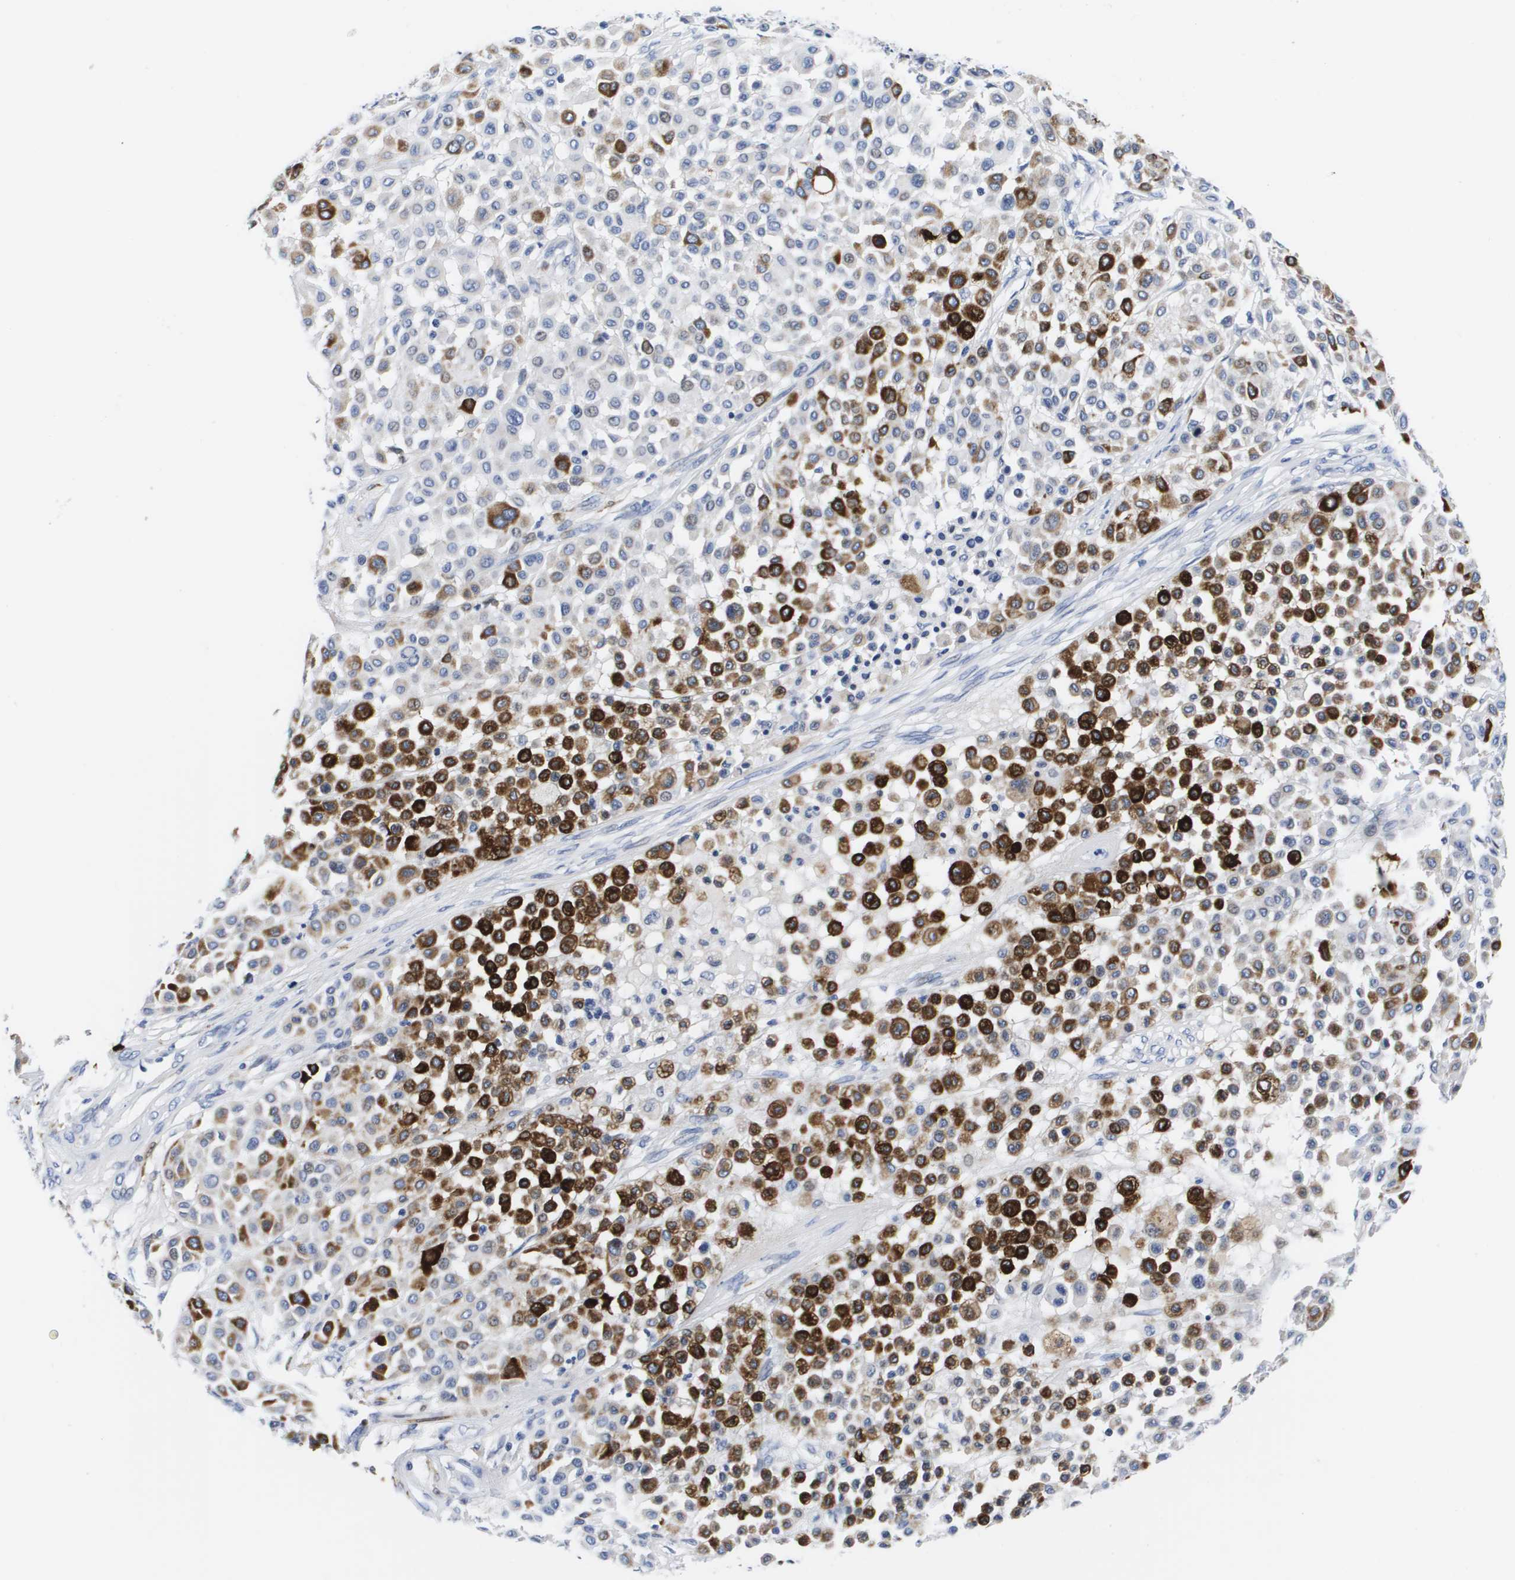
{"staining": {"intensity": "strong", "quantity": "25%-75%", "location": "cytoplasmic/membranous"}, "tissue": "melanoma", "cell_type": "Tumor cells", "image_type": "cancer", "snomed": [{"axis": "morphology", "description": "Malignant melanoma, Metastatic site"}, {"axis": "topography", "description": "Soft tissue"}], "caption": "An immunohistochemistry image of neoplastic tissue is shown. Protein staining in brown shows strong cytoplasmic/membranous positivity in malignant melanoma (metastatic site) within tumor cells.", "gene": "HMOX1", "patient": {"sex": "male", "age": 41}}